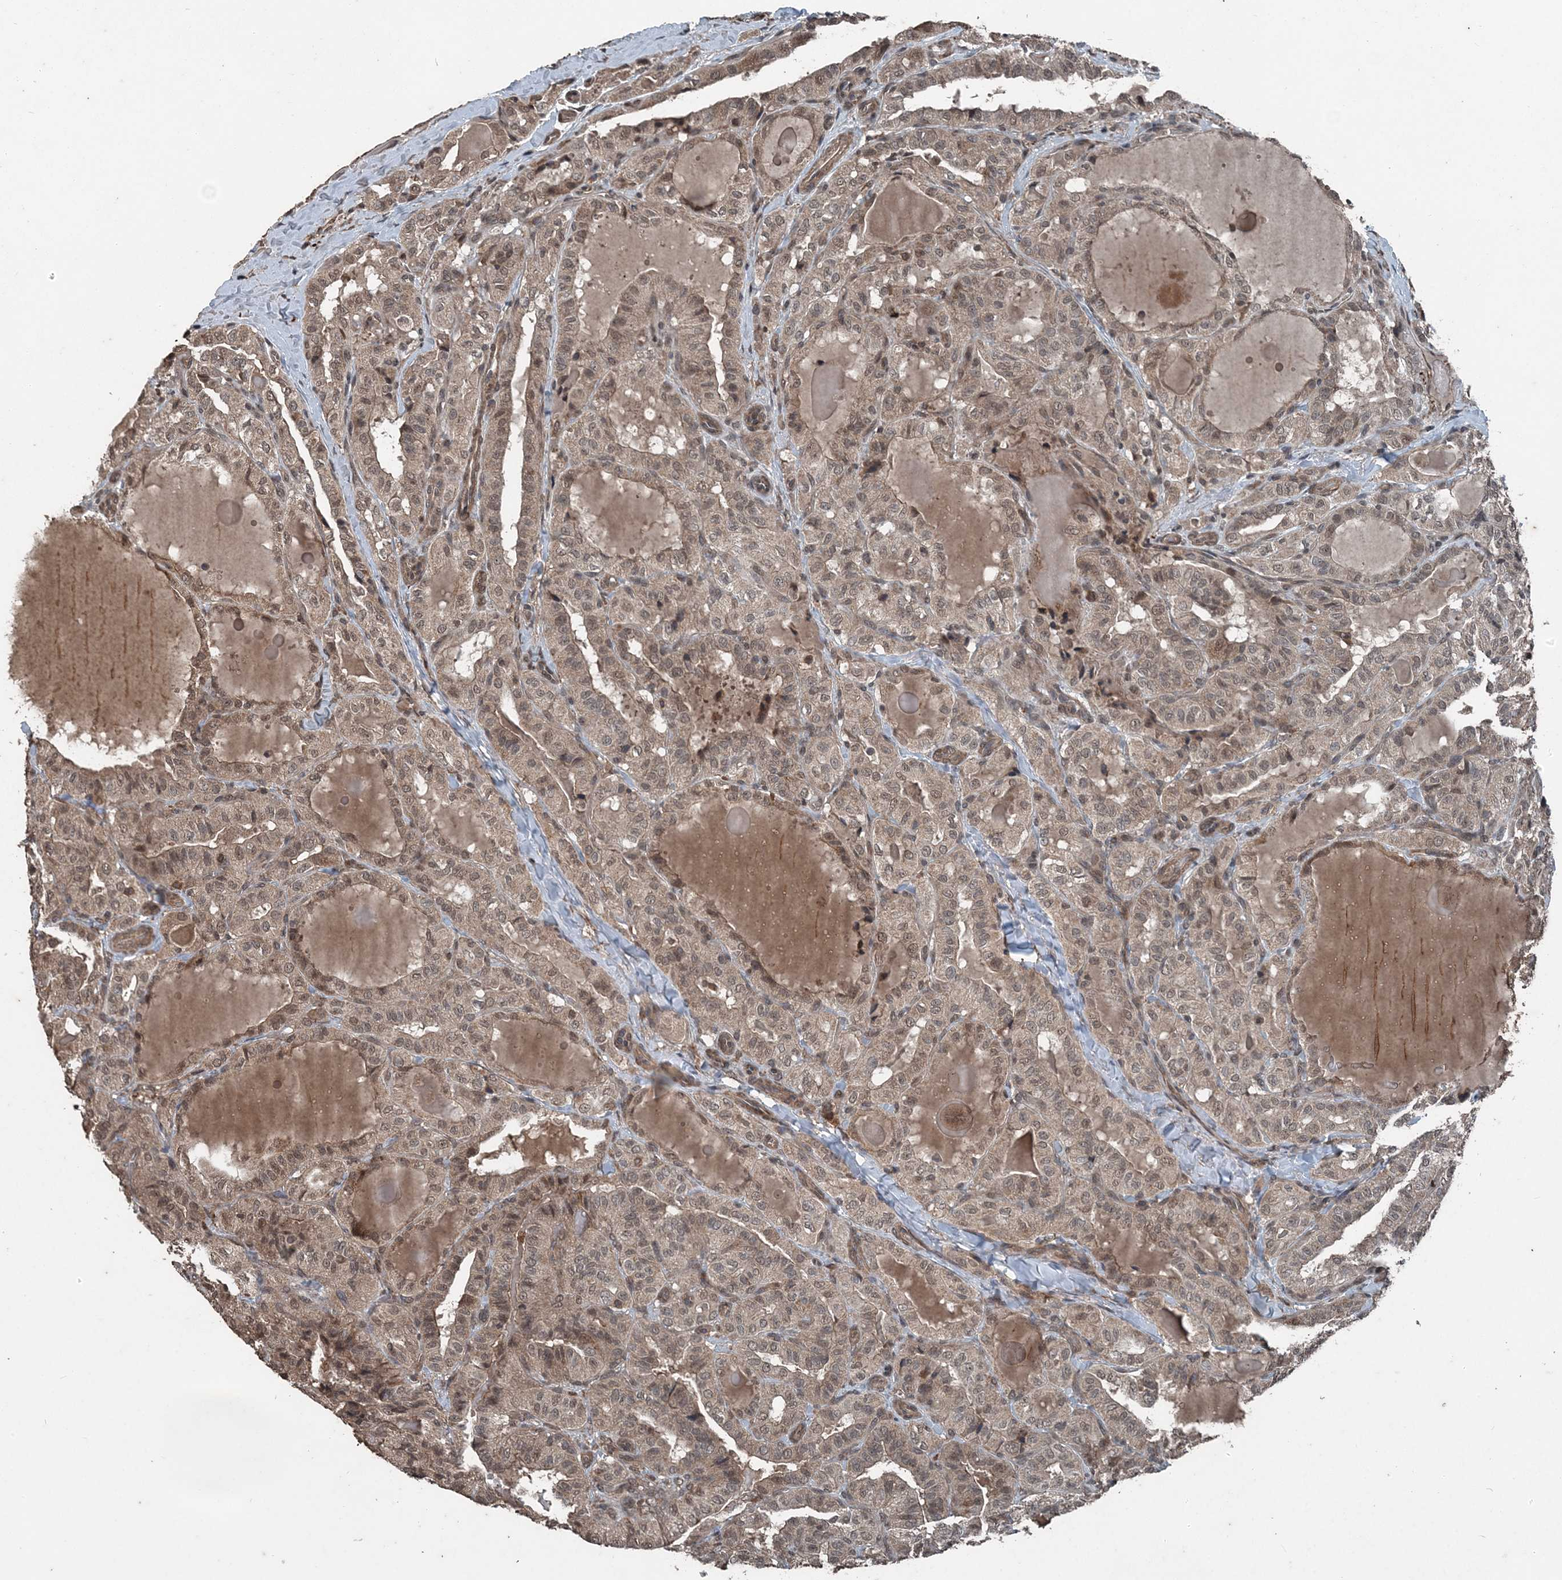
{"staining": {"intensity": "moderate", "quantity": ">75%", "location": "cytoplasmic/membranous,nuclear"}, "tissue": "thyroid cancer", "cell_type": "Tumor cells", "image_type": "cancer", "snomed": [{"axis": "morphology", "description": "Papillary adenocarcinoma, NOS"}, {"axis": "topography", "description": "Thyroid gland"}], "caption": "Thyroid papillary adenocarcinoma stained with DAB (3,3'-diaminobenzidine) immunohistochemistry displays medium levels of moderate cytoplasmic/membranous and nuclear staining in approximately >75% of tumor cells.", "gene": "CFL1", "patient": {"sex": "male", "age": 77}}